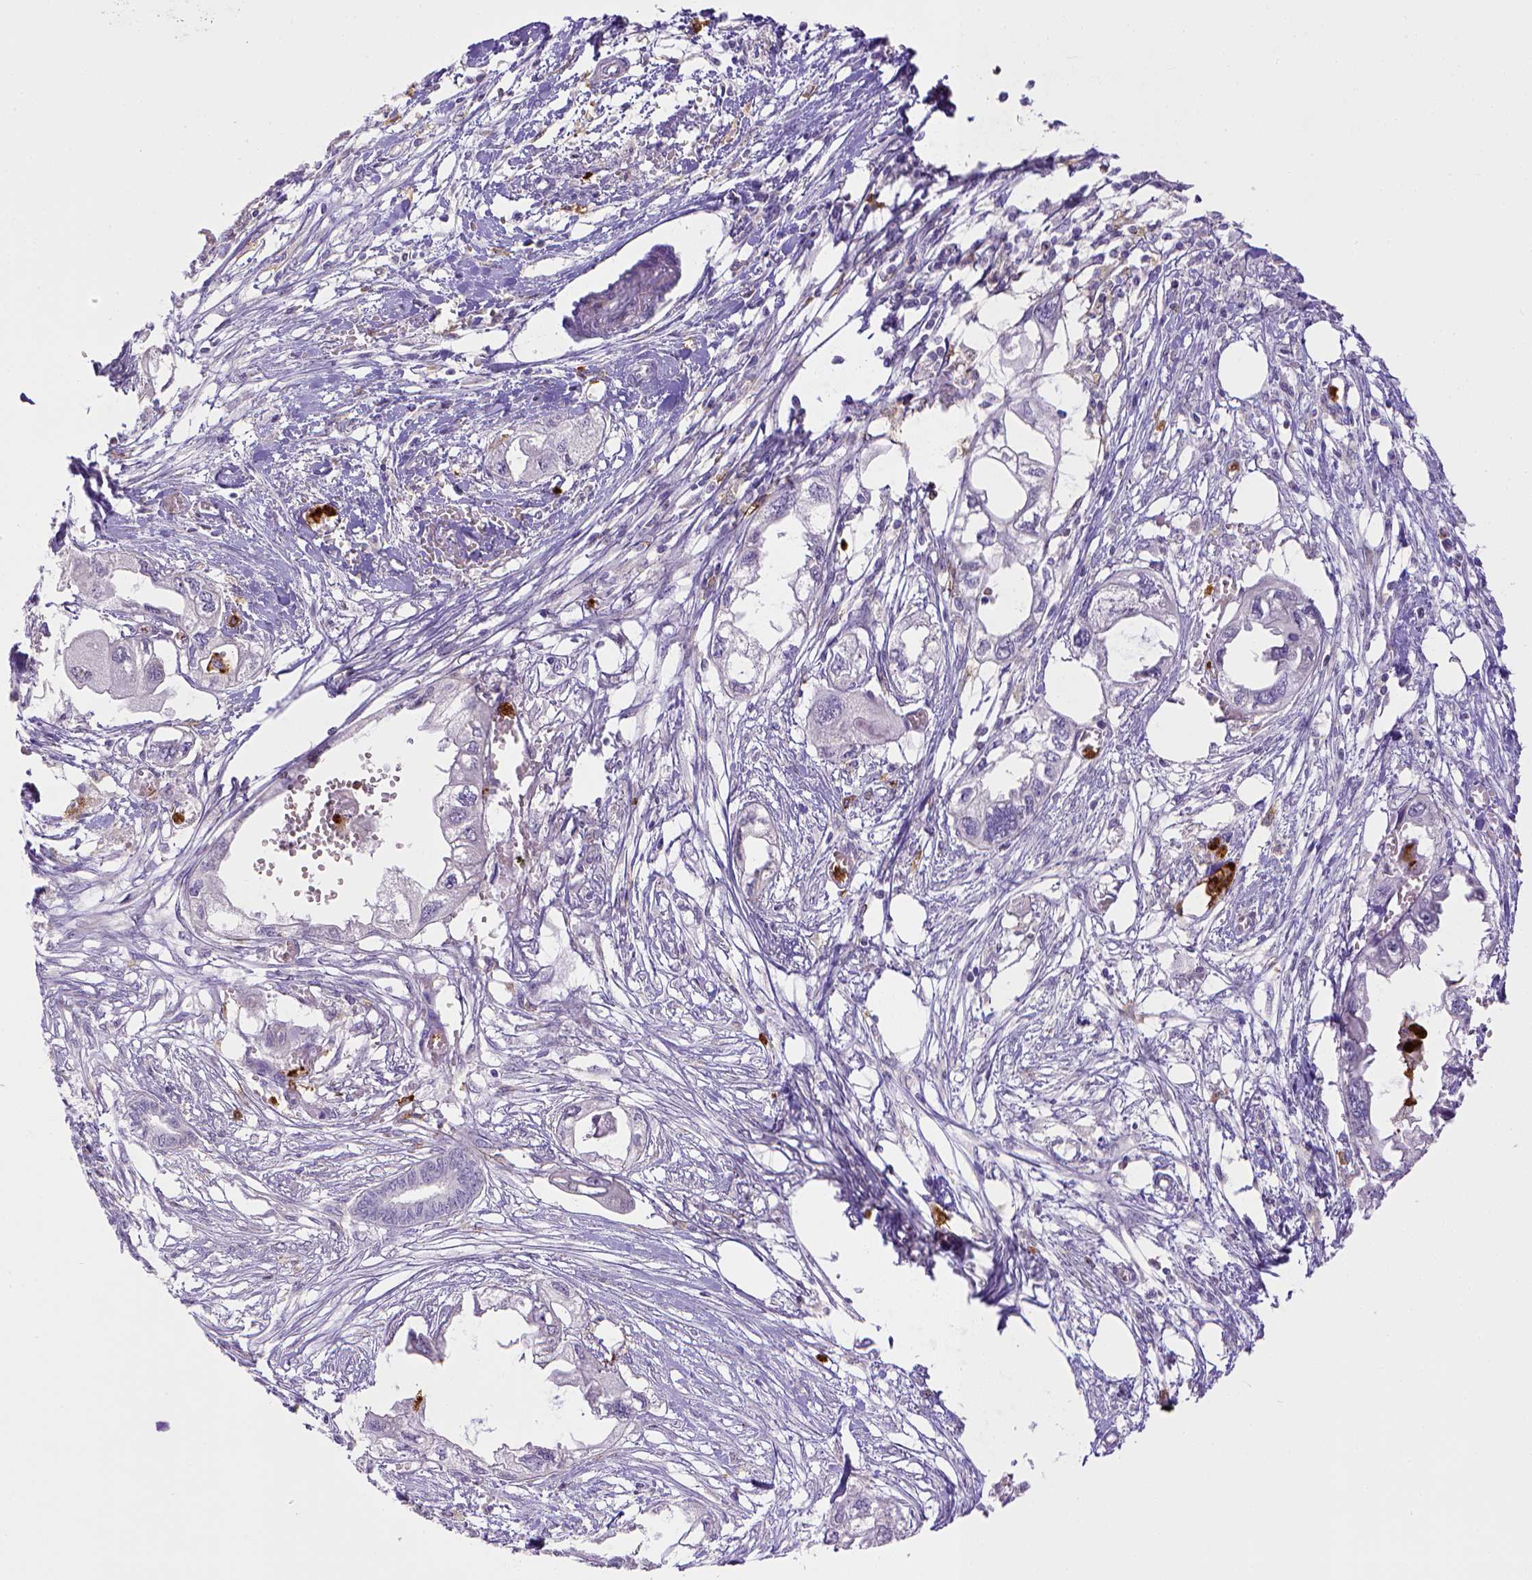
{"staining": {"intensity": "negative", "quantity": "none", "location": "none"}, "tissue": "endometrial cancer", "cell_type": "Tumor cells", "image_type": "cancer", "snomed": [{"axis": "morphology", "description": "Adenocarcinoma, NOS"}, {"axis": "morphology", "description": "Adenocarcinoma, metastatic, NOS"}, {"axis": "topography", "description": "Adipose tissue"}, {"axis": "topography", "description": "Endometrium"}], "caption": "The immunohistochemistry (IHC) photomicrograph has no significant staining in tumor cells of endometrial cancer tissue.", "gene": "ITGAM", "patient": {"sex": "female", "age": 67}}